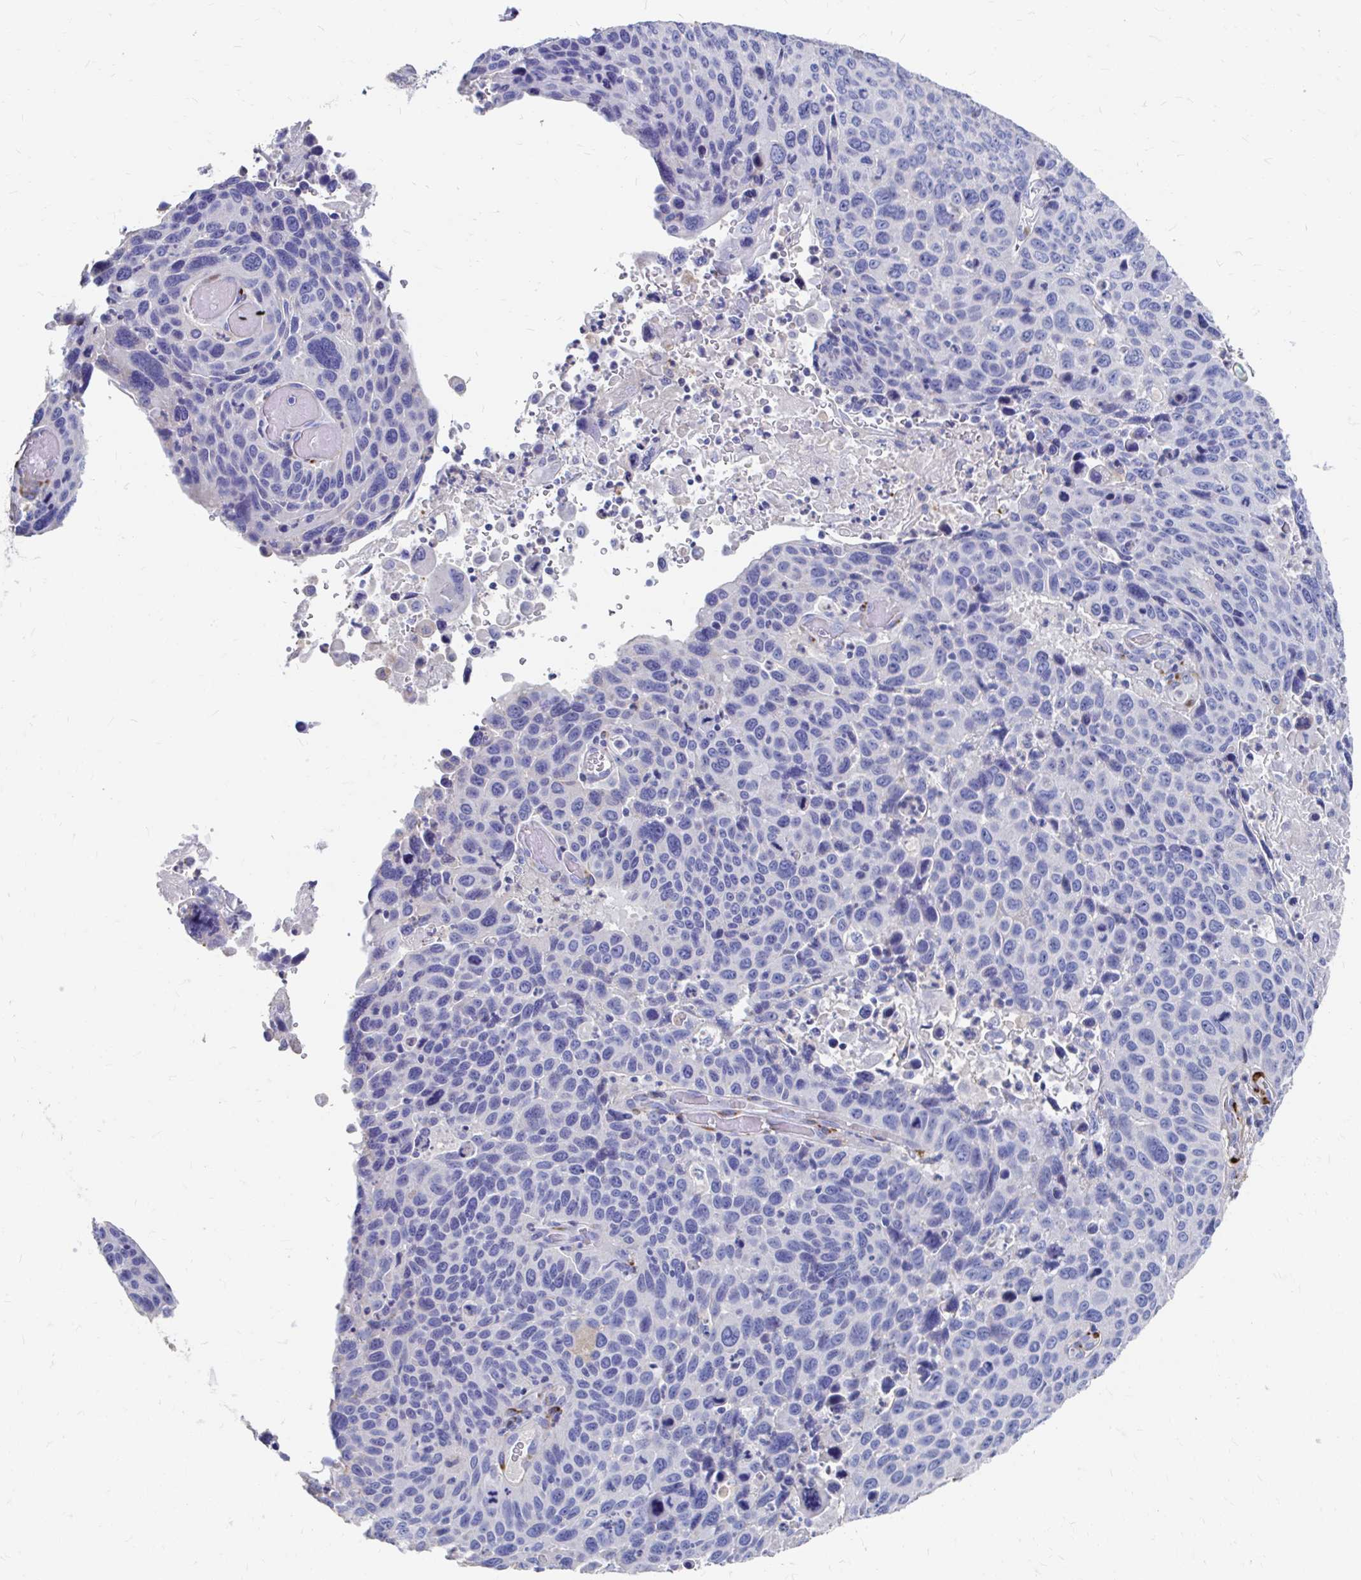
{"staining": {"intensity": "negative", "quantity": "none", "location": "none"}, "tissue": "lung cancer", "cell_type": "Tumor cells", "image_type": "cancer", "snomed": [{"axis": "morphology", "description": "Squamous cell carcinoma, NOS"}, {"axis": "topography", "description": "Lung"}], "caption": "The histopathology image shows no staining of tumor cells in lung squamous cell carcinoma.", "gene": "LAMC3", "patient": {"sex": "male", "age": 68}}